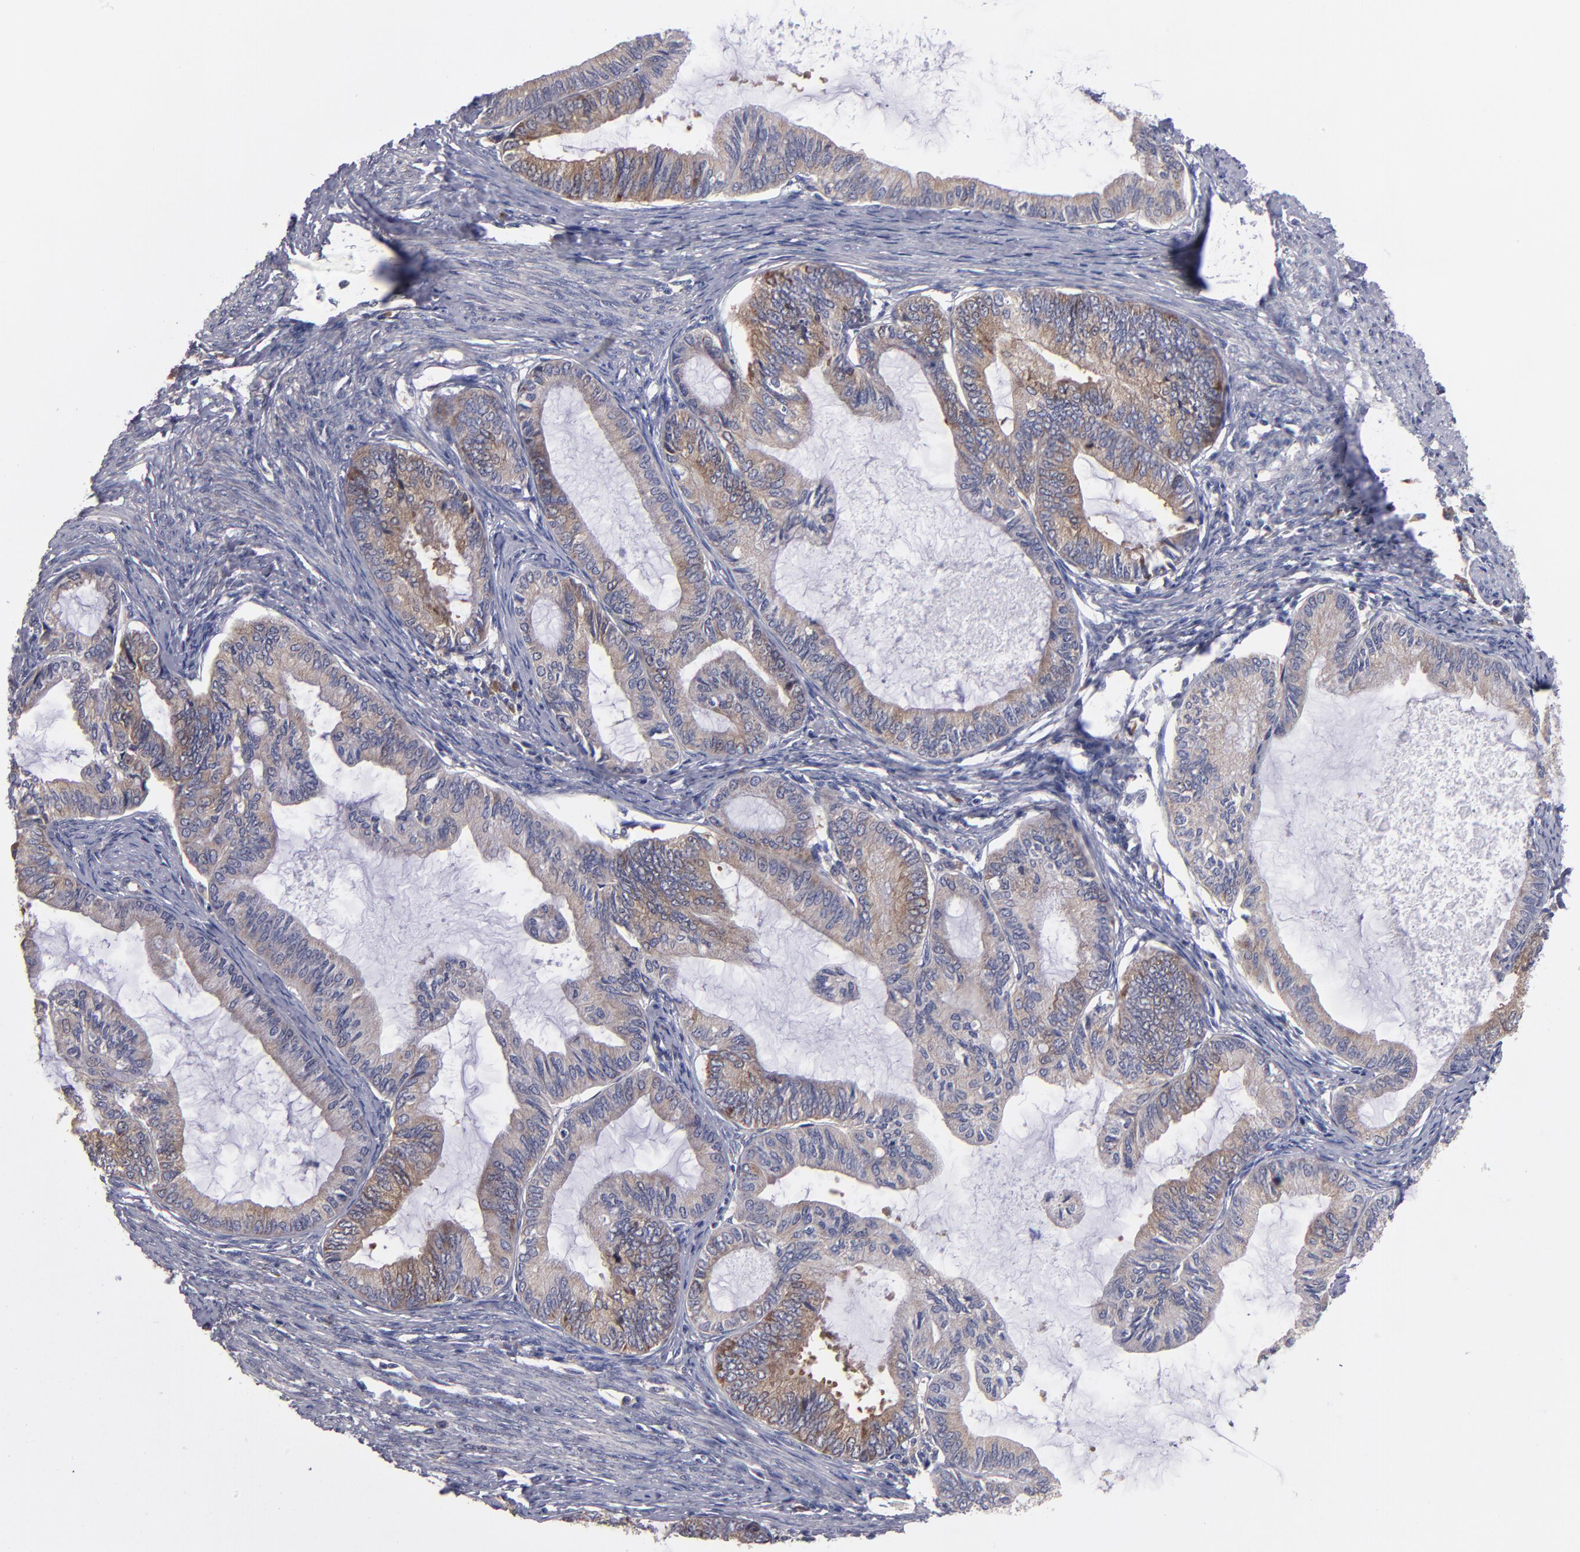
{"staining": {"intensity": "weak", "quantity": ">75%", "location": "cytoplasmic/membranous"}, "tissue": "endometrial cancer", "cell_type": "Tumor cells", "image_type": "cancer", "snomed": [{"axis": "morphology", "description": "Adenocarcinoma, NOS"}, {"axis": "topography", "description": "Endometrium"}], "caption": "Immunohistochemical staining of endometrial cancer displays low levels of weak cytoplasmic/membranous expression in about >75% of tumor cells.", "gene": "EIF3L", "patient": {"sex": "female", "age": 86}}